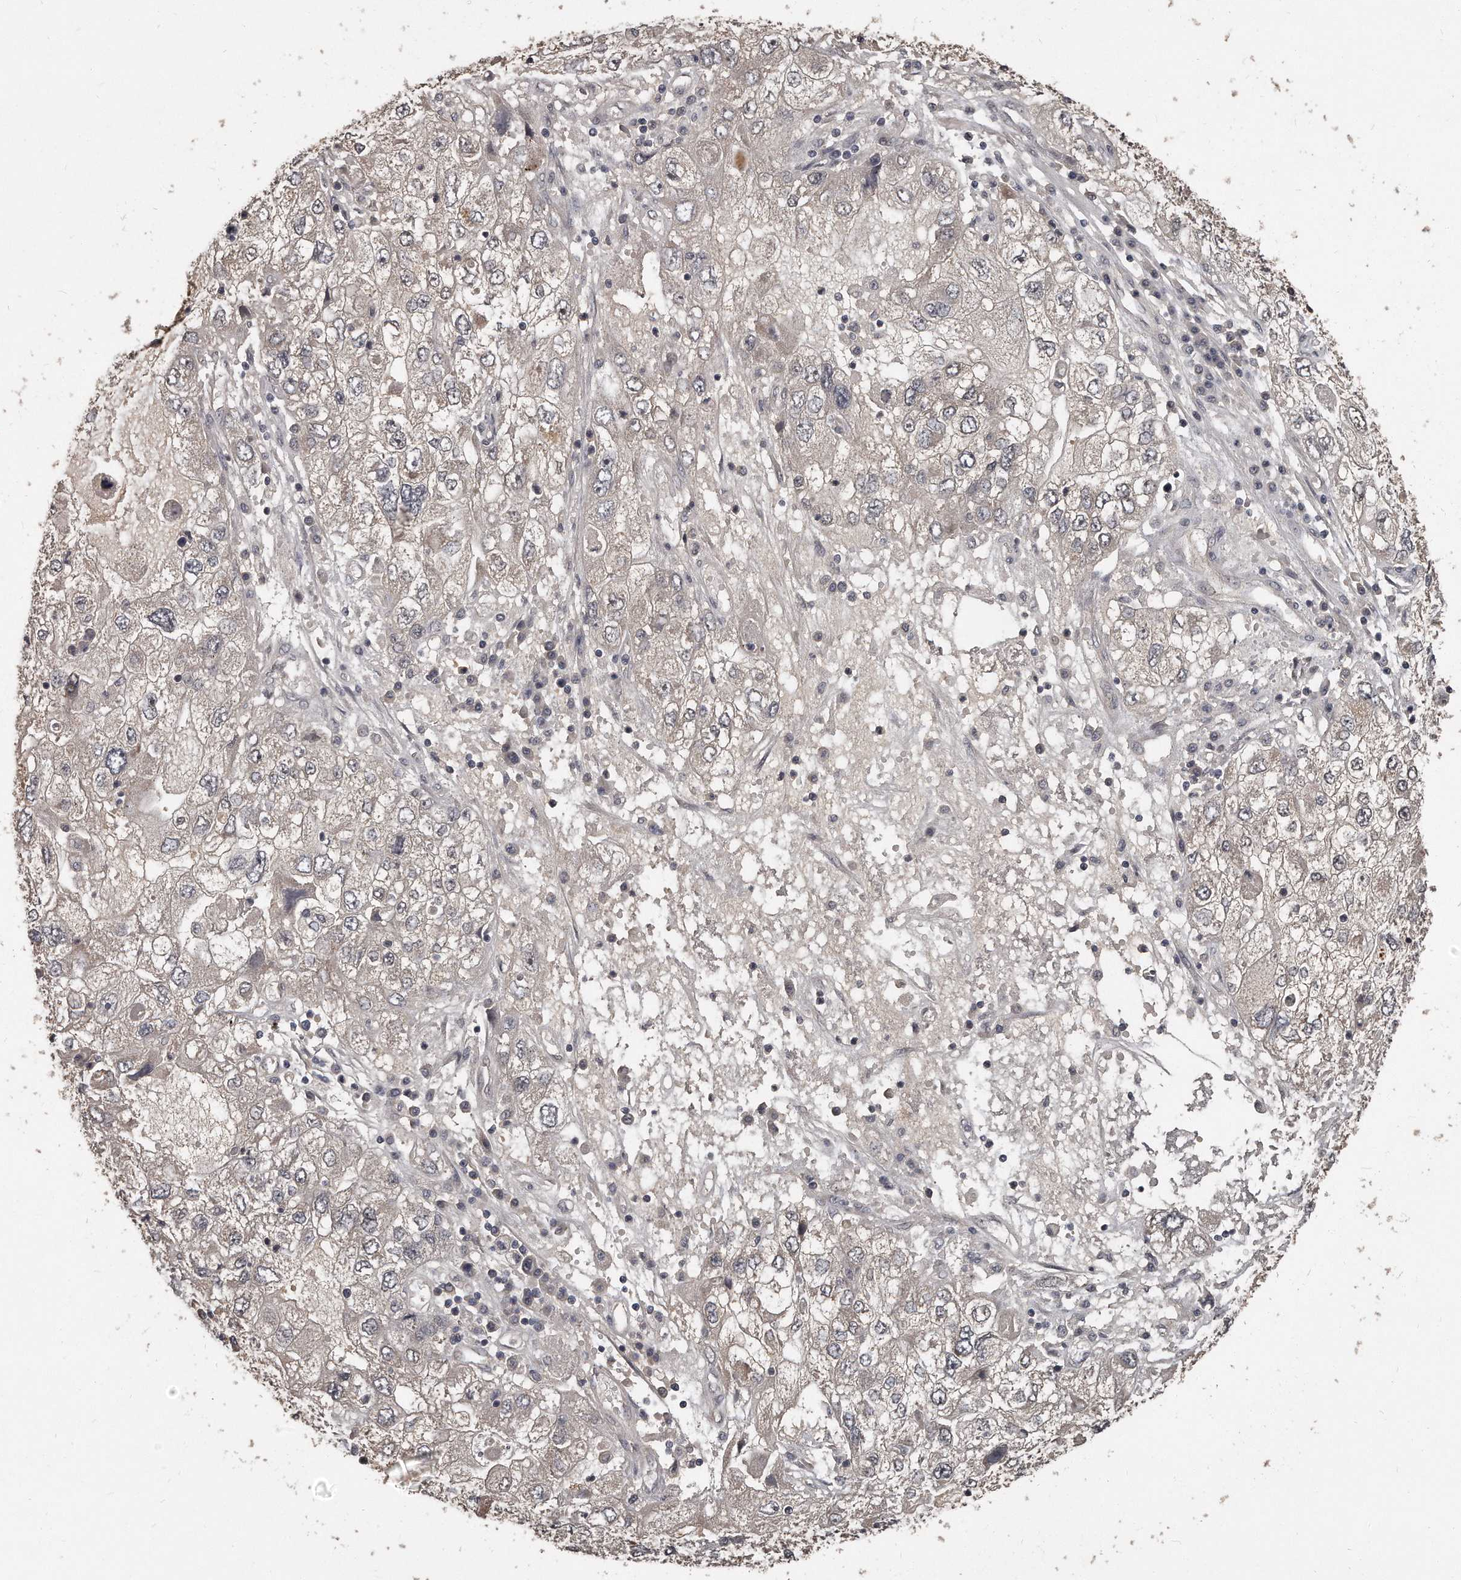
{"staining": {"intensity": "negative", "quantity": "none", "location": "none"}, "tissue": "endometrial cancer", "cell_type": "Tumor cells", "image_type": "cancer", "snomed": [{"axis": "morphology", "description": "Adenocarcinoma, NOS"}, {"axis": "topography", "description": "Endometrium"}], "caption": "This is an immunohistochemistry micrograph of endometrial cancer (adenocarcinoma). There is no expression in tumor cells.", "gene": "GRB10", "patient": {"sex": "female", "age": 49}}